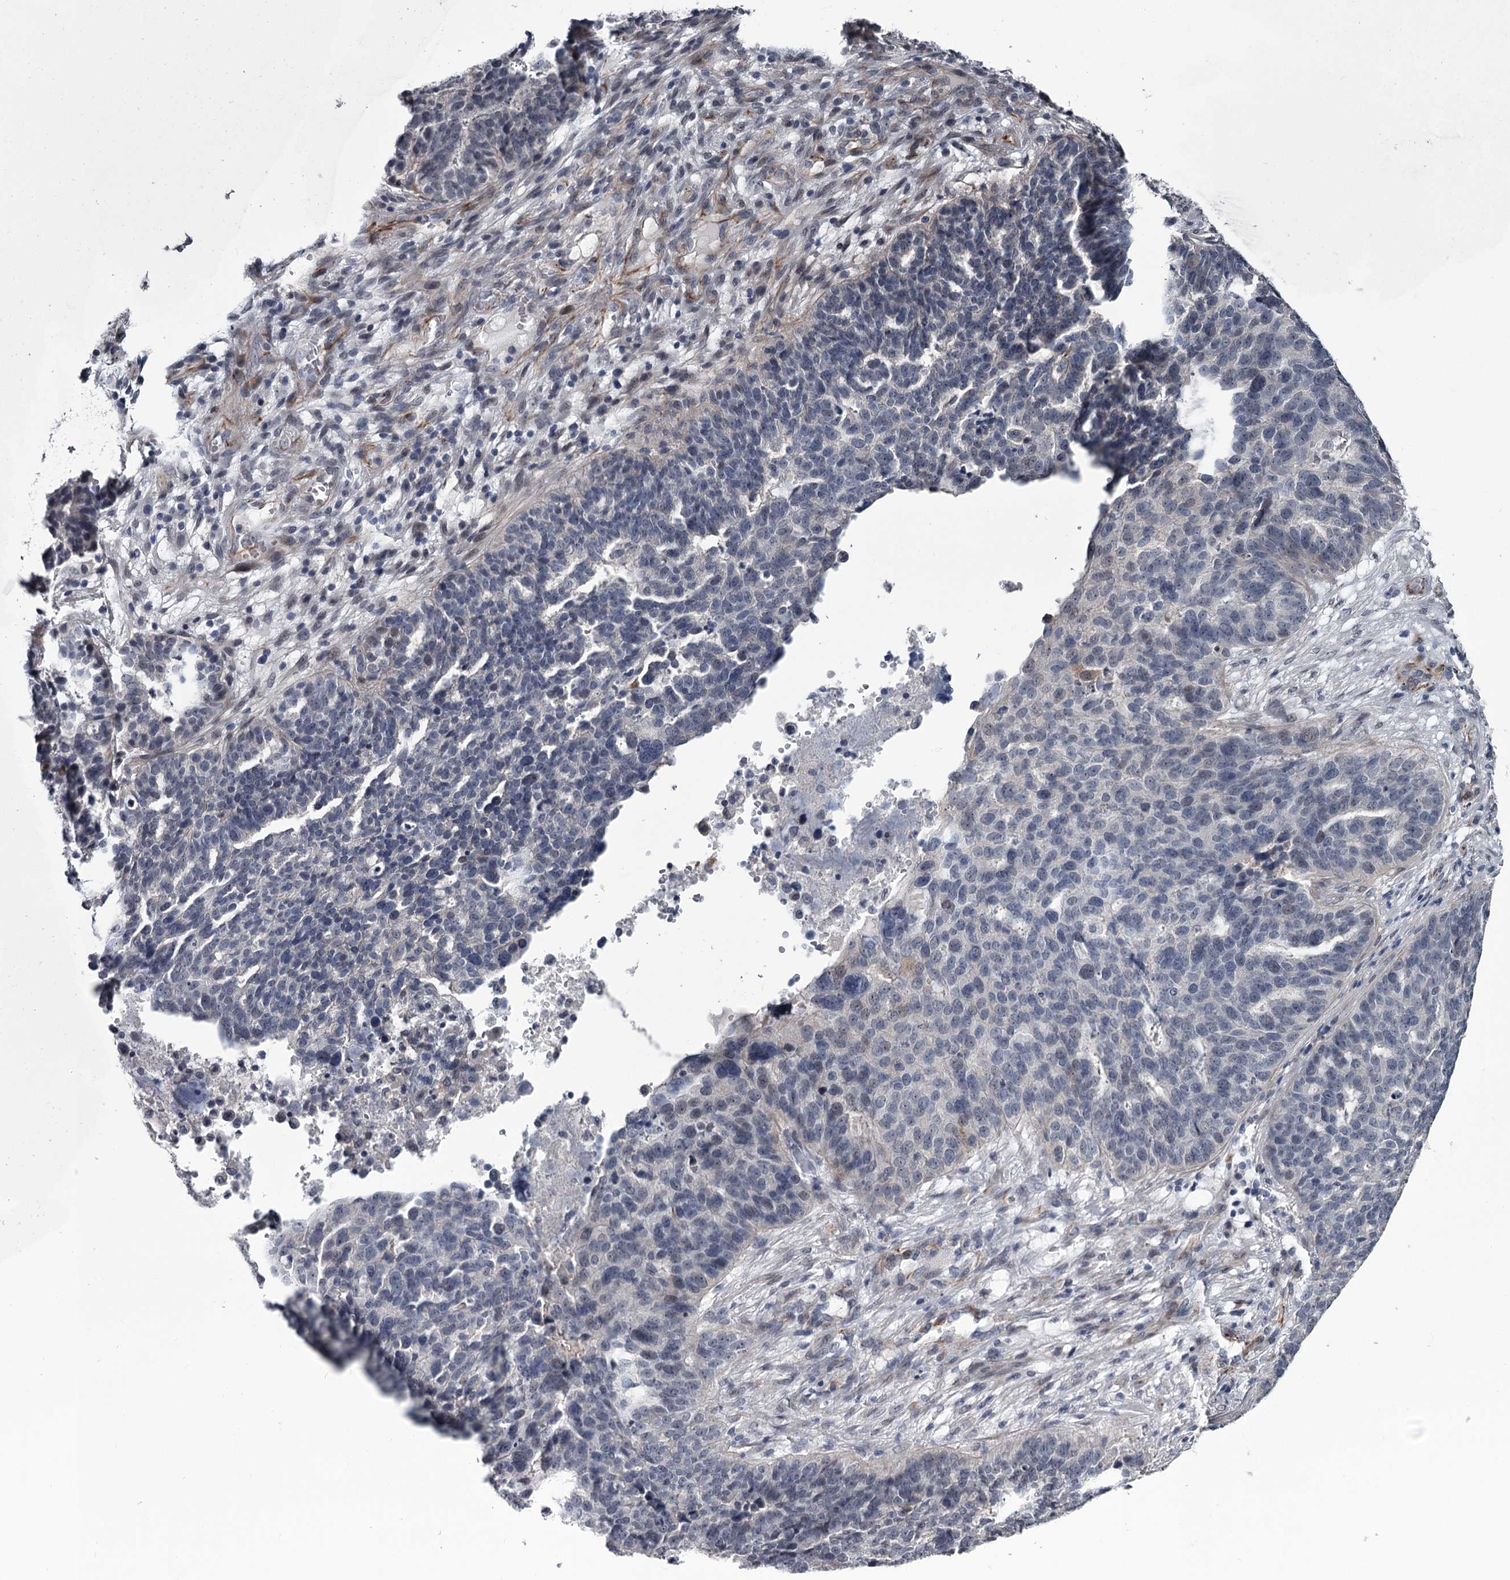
{"staining": {"intensity": "negative", "quantity": "none", "location": "none"}, "tissue": "ovarian cancer", "cell_type": "Tumor cells", "image_type": "cancer", "snomed": [{"axis": "morphology", "description": "Cystadenocarcinoma, serous, NOS"}, {"axis": "topography", "description": "Ovary"}], "caption": "Ovarian cancer stained for a protein using immunohistochemistry (IHC) displays no expression tumor cells.", "gene": "PRPF40B", "patient": {"sex": "female", "age": 59}}